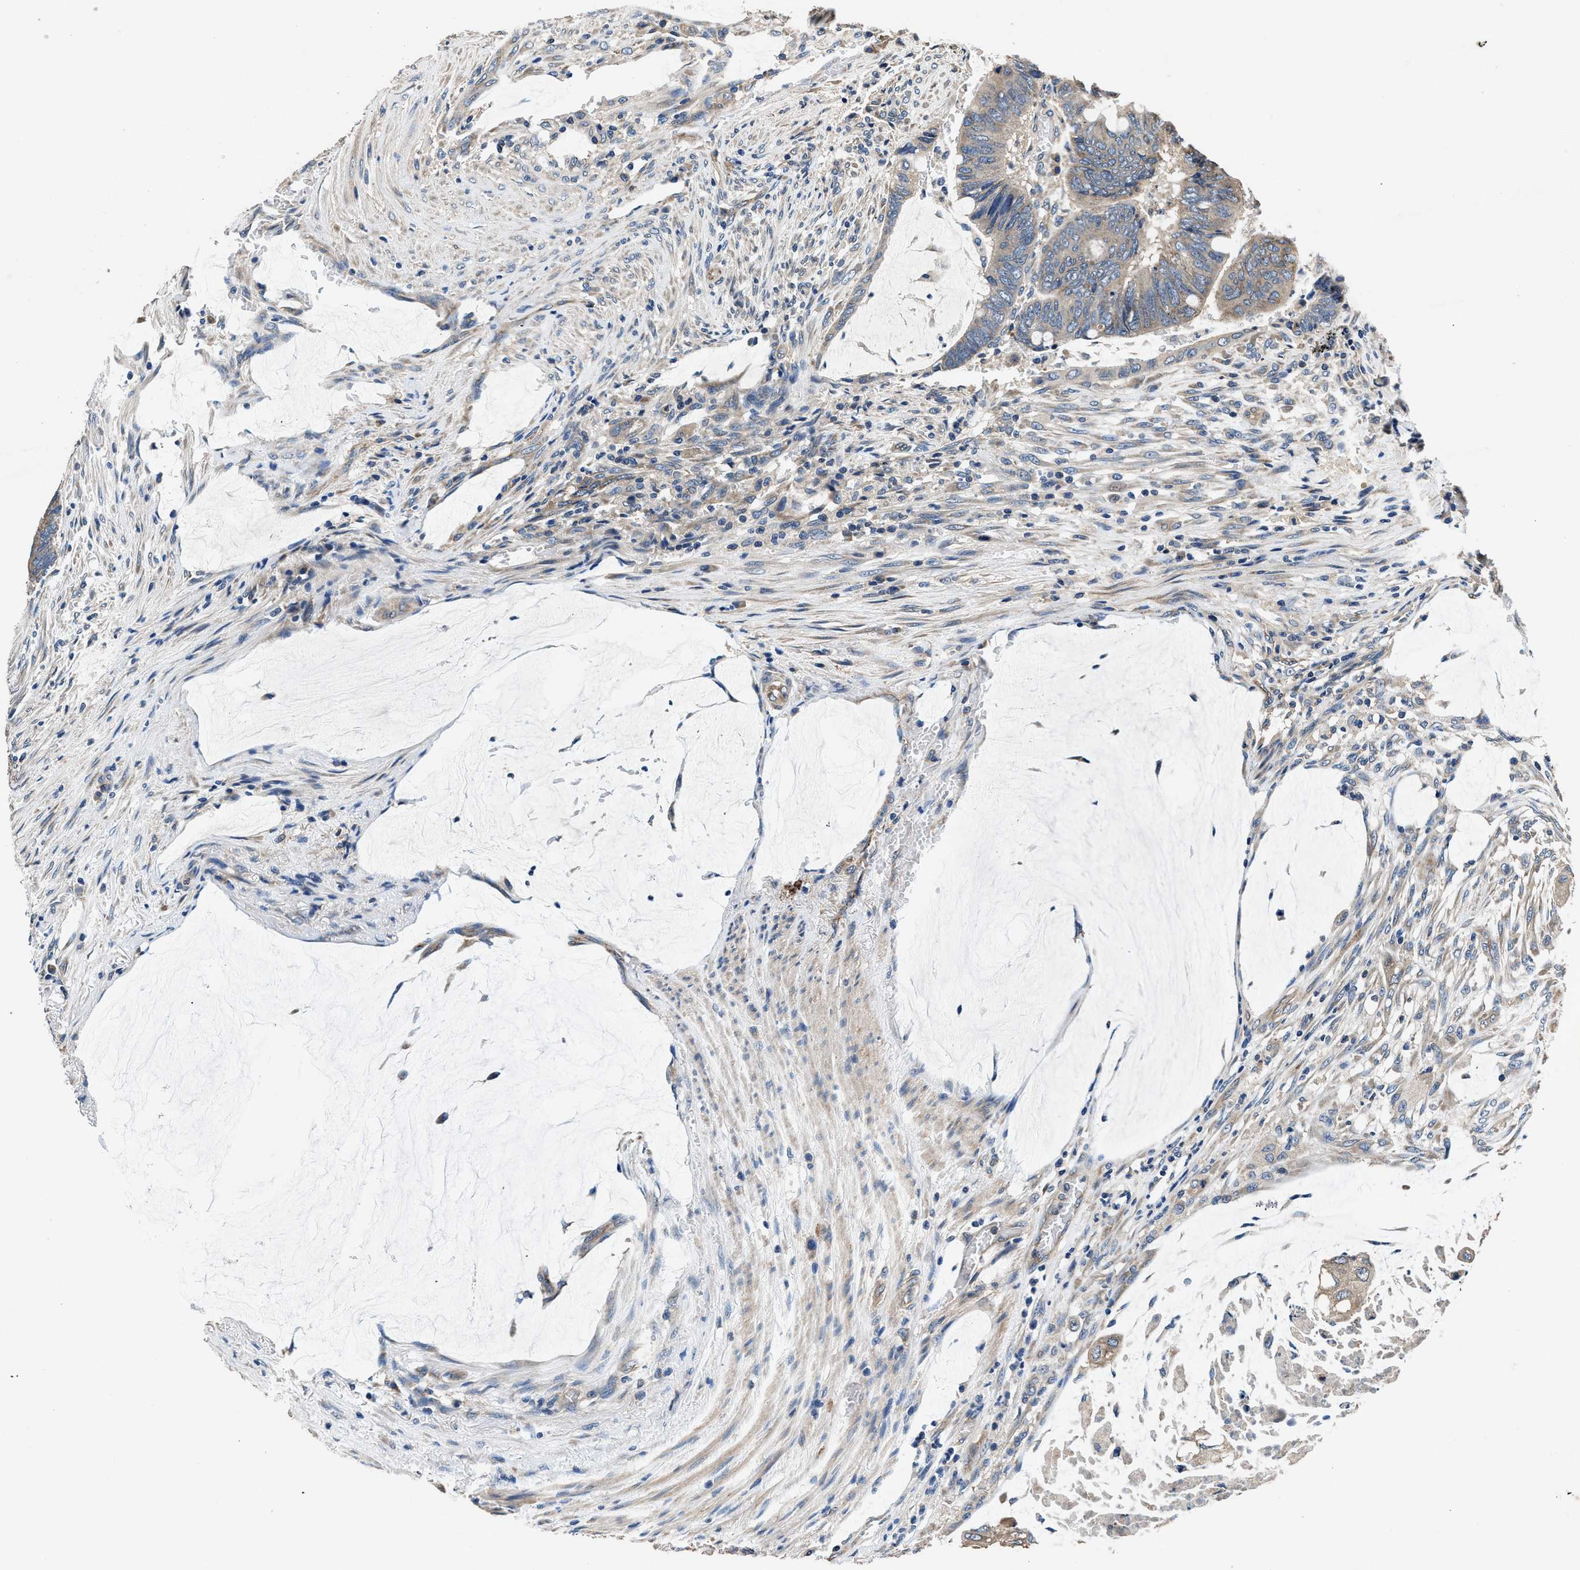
{"staining": {"intensity": "weak", "quantity": ">75%", "location": "cytoplasmic/membranous"}, "tissue": "colorectal cancer", "cell_type": "Tumor cells", "image_type": "cancer", "snomed": [{"axis": "morphology", "description": "Normal tissue, NOS"}, {"axis": "morphology", "description": "Adenocarcinoma, NOS"}, {"axis": "topography", "description": "Rectum"}], "caption": "Tumor cells show low levels of weak cytoplasmic/membranous staining in about >75% of cells in colorectal cancer (adenocarcinoma). (DAB (3,3'-diaminobenzidine) IHC, brown staining for protein, blue staining for nuclei).", "gene": "DHRS7B", "patient": {"sex": "male", "age": 92}}